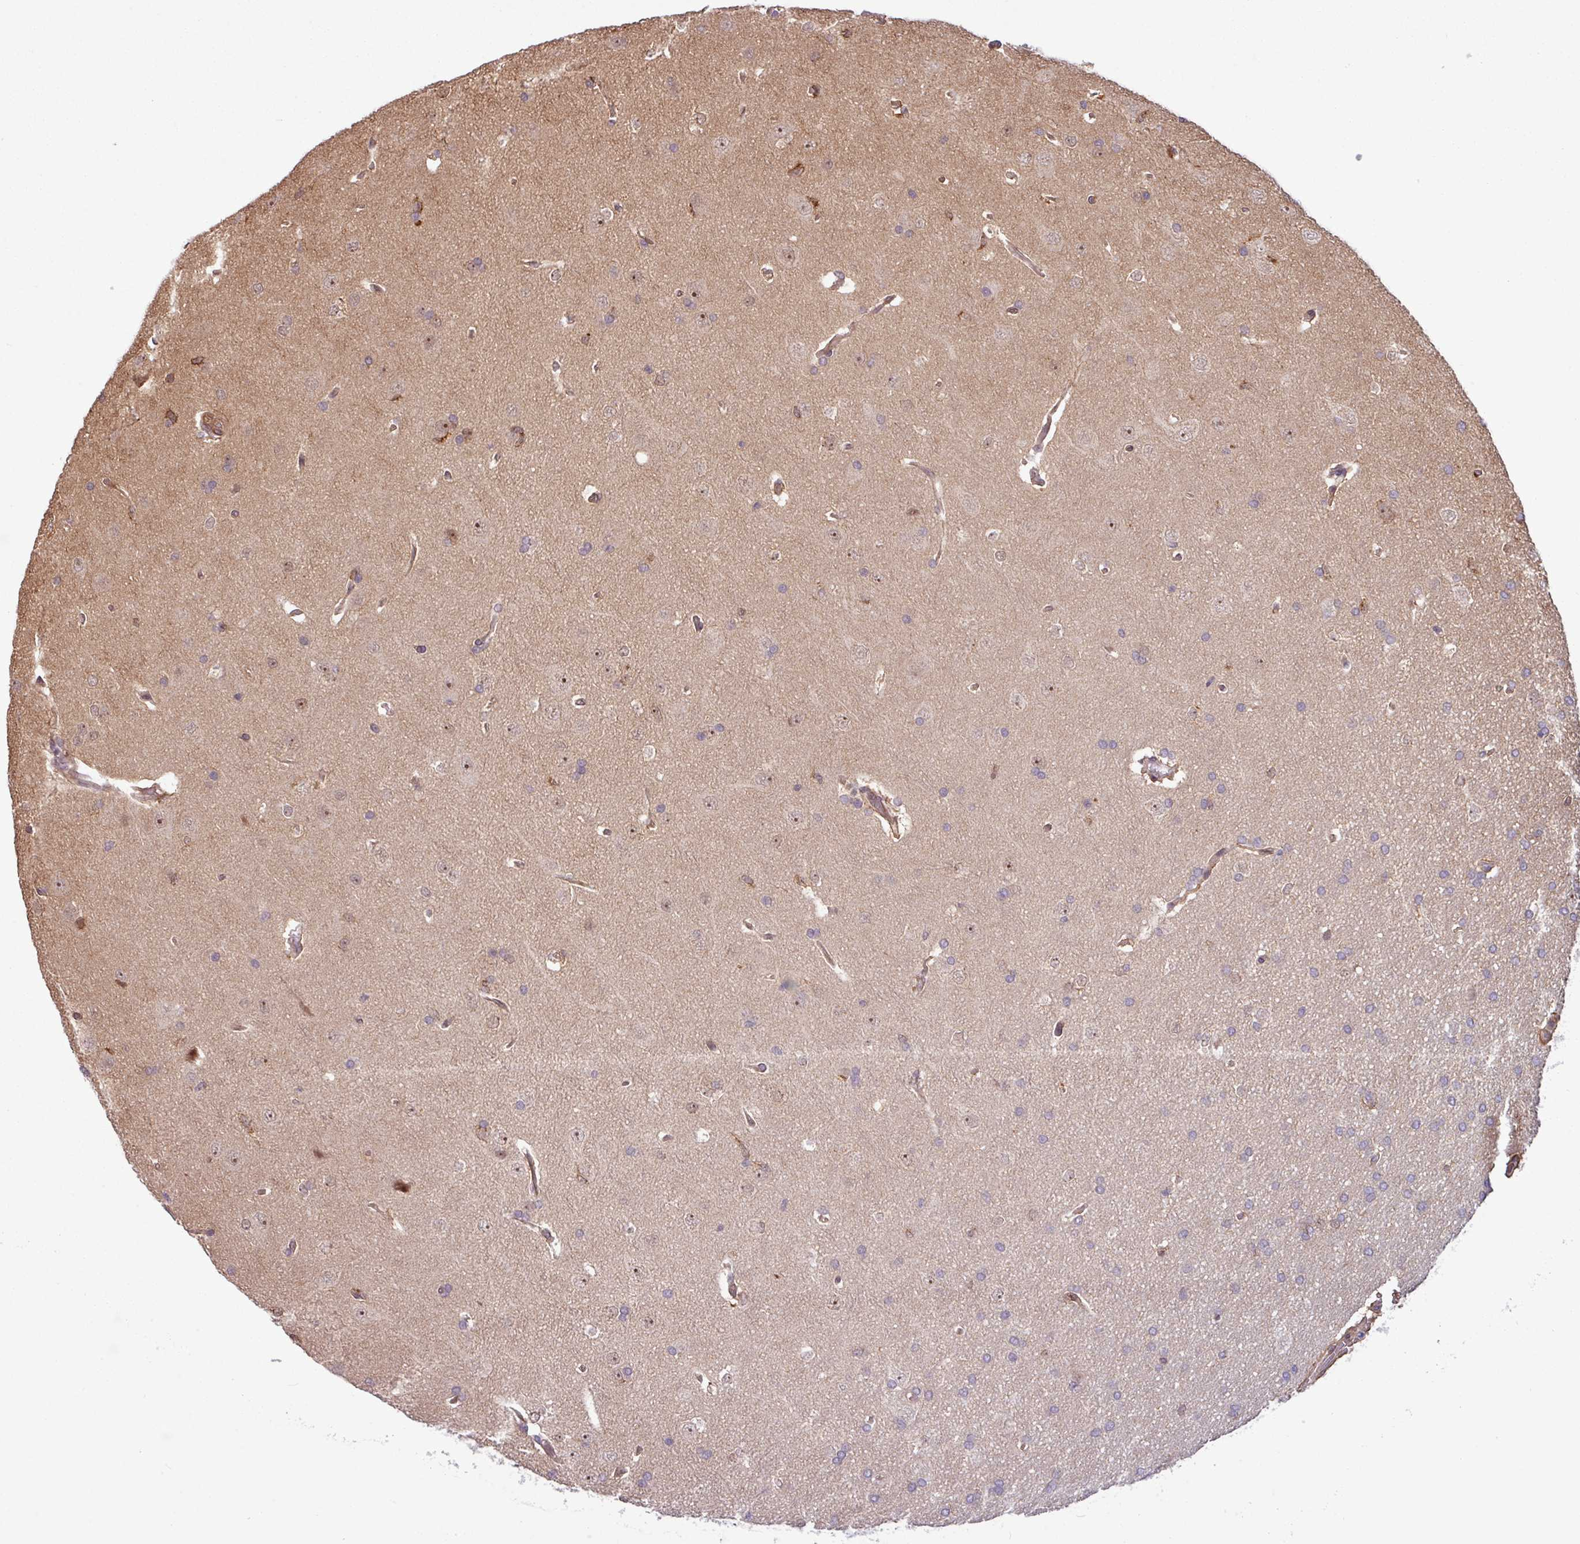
{"staining": {"intensity": "negative", "quantity": "none", "location": "none"}, "tissue": "glioma", "cell_type": "Tumor cells", "image_type": "cancer", "snomed": [{"axis": "morphology", "description": "Glioma, malignant, Low grade"}, {"axis": "topography", "description": "Brain"}], "caption": "A photomicrograph of human low-grade glioma (malignant) is negative for staining in tumor cells.", "gene": "C7orf50", "patient": {"sex": "female", "age": 34}}